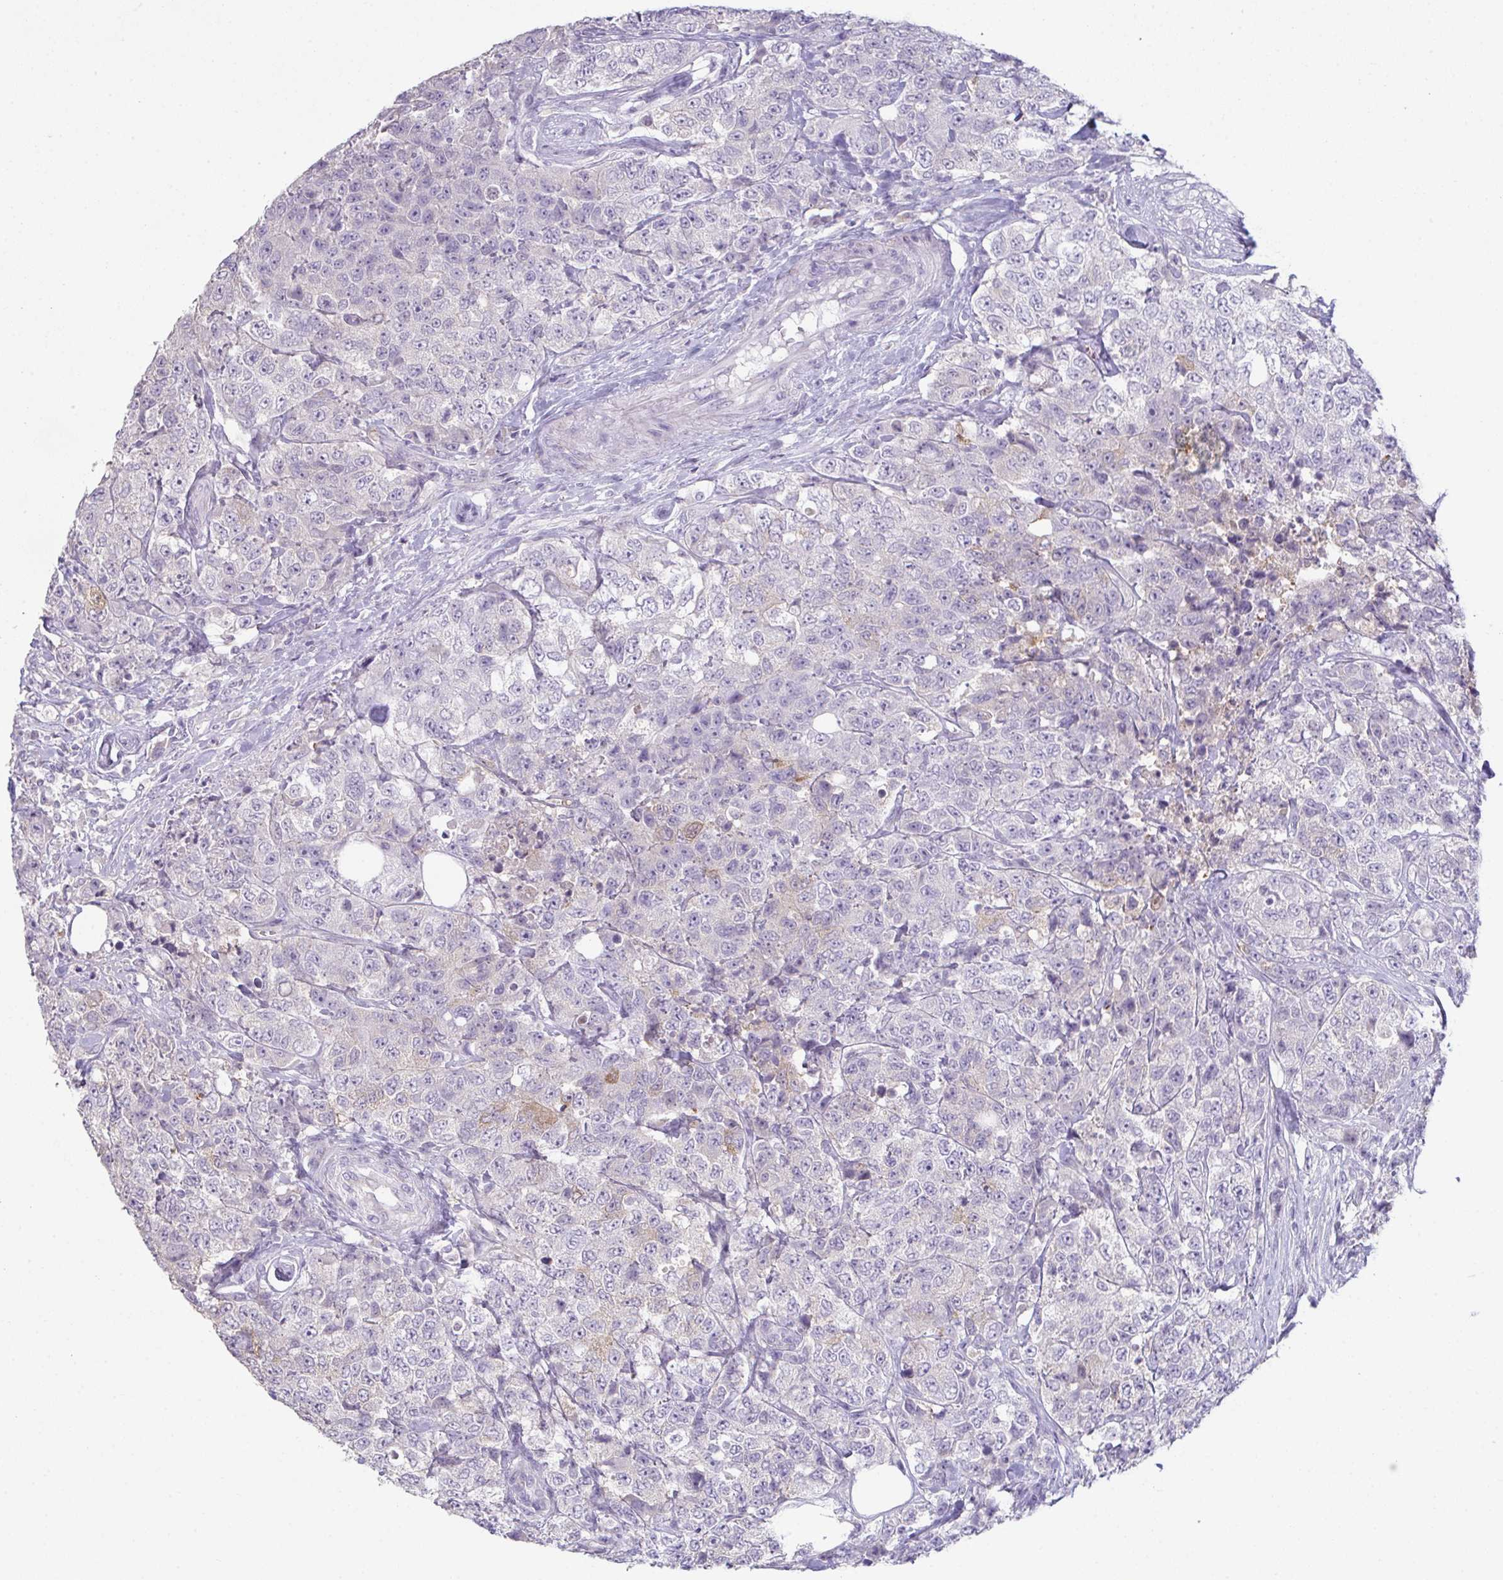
{"staining": {"intensity": "weak", "quantity": "<25%", "location": "cytoplasmic/membranous,nuclear"}, "tissue": "urothelial cancer", "cell_type": "Tumor cells", "image_type": "cancer", "snomed": [{"axis": "morphology", "description": "Urothelial carcinoma, High grade"}, {"axis": "topography", "description": "Urinary bladder"}], "caption": "Protein analysis of urothelial cancer exhibits no significant staining in tumor cells.", "gene": "ADAM21", "patient": {"sex": "female", "age": 78}}